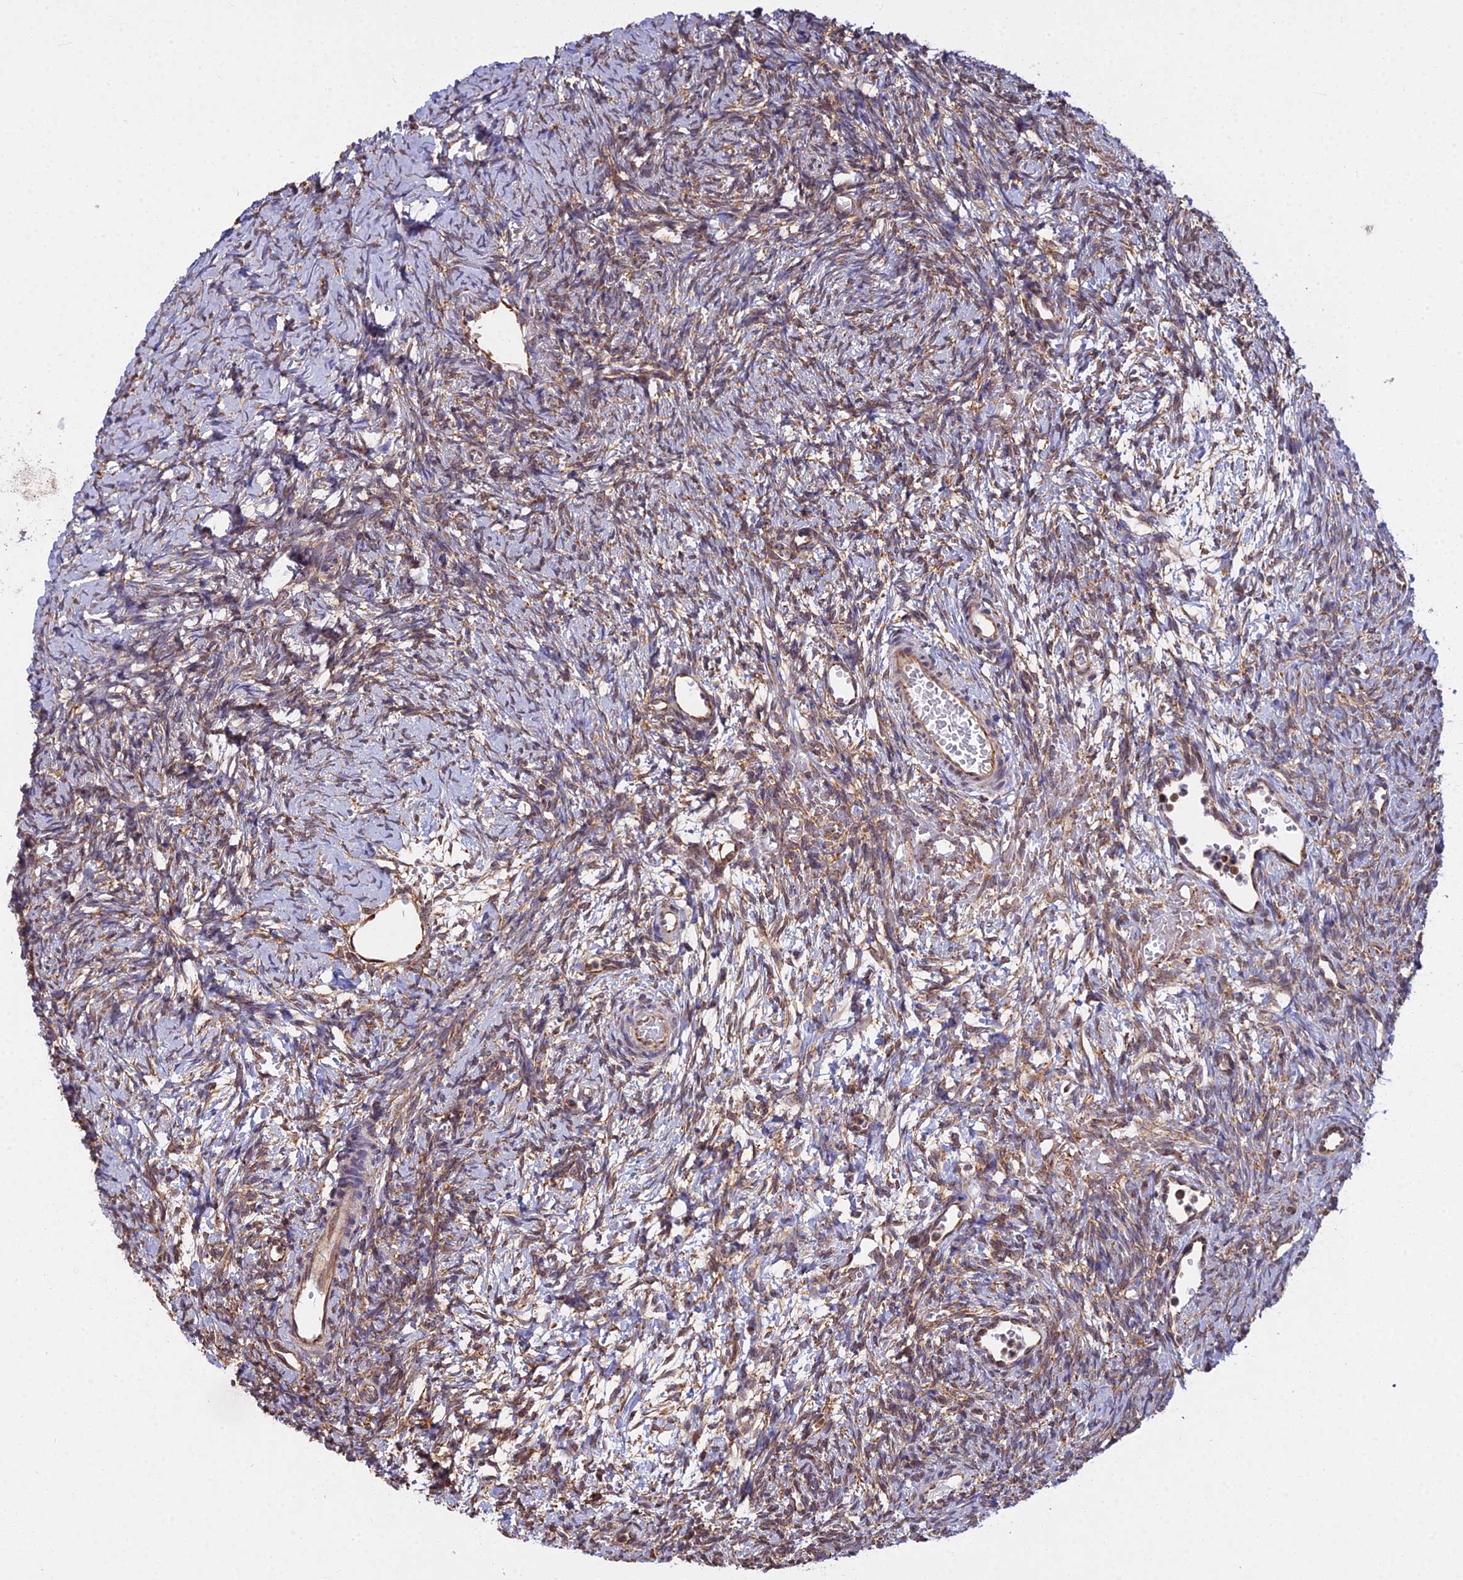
{"staining": {"intensity": "moderate", "quantity": ">75%", "location": "cytoplasmic/membranous"}, "tissue": "ovary", "cell_type": "Ovarian stroma cells", "image_type": "normal", "snomed": [{"axis": "morphology", "description": "Normal tissue, NOS"}, {"axis": "topography", "description": "Ovary"}], "caption": "Protein expression analysis of normal ovary demonstrates moderate cytoplasmic/membranous positivity in about >75% of ovarian stroma cells. (IHC, brightfield microscopy, high magnification).", "gene": "RPL26", "patient": {"sex": "female", "age": 39}}